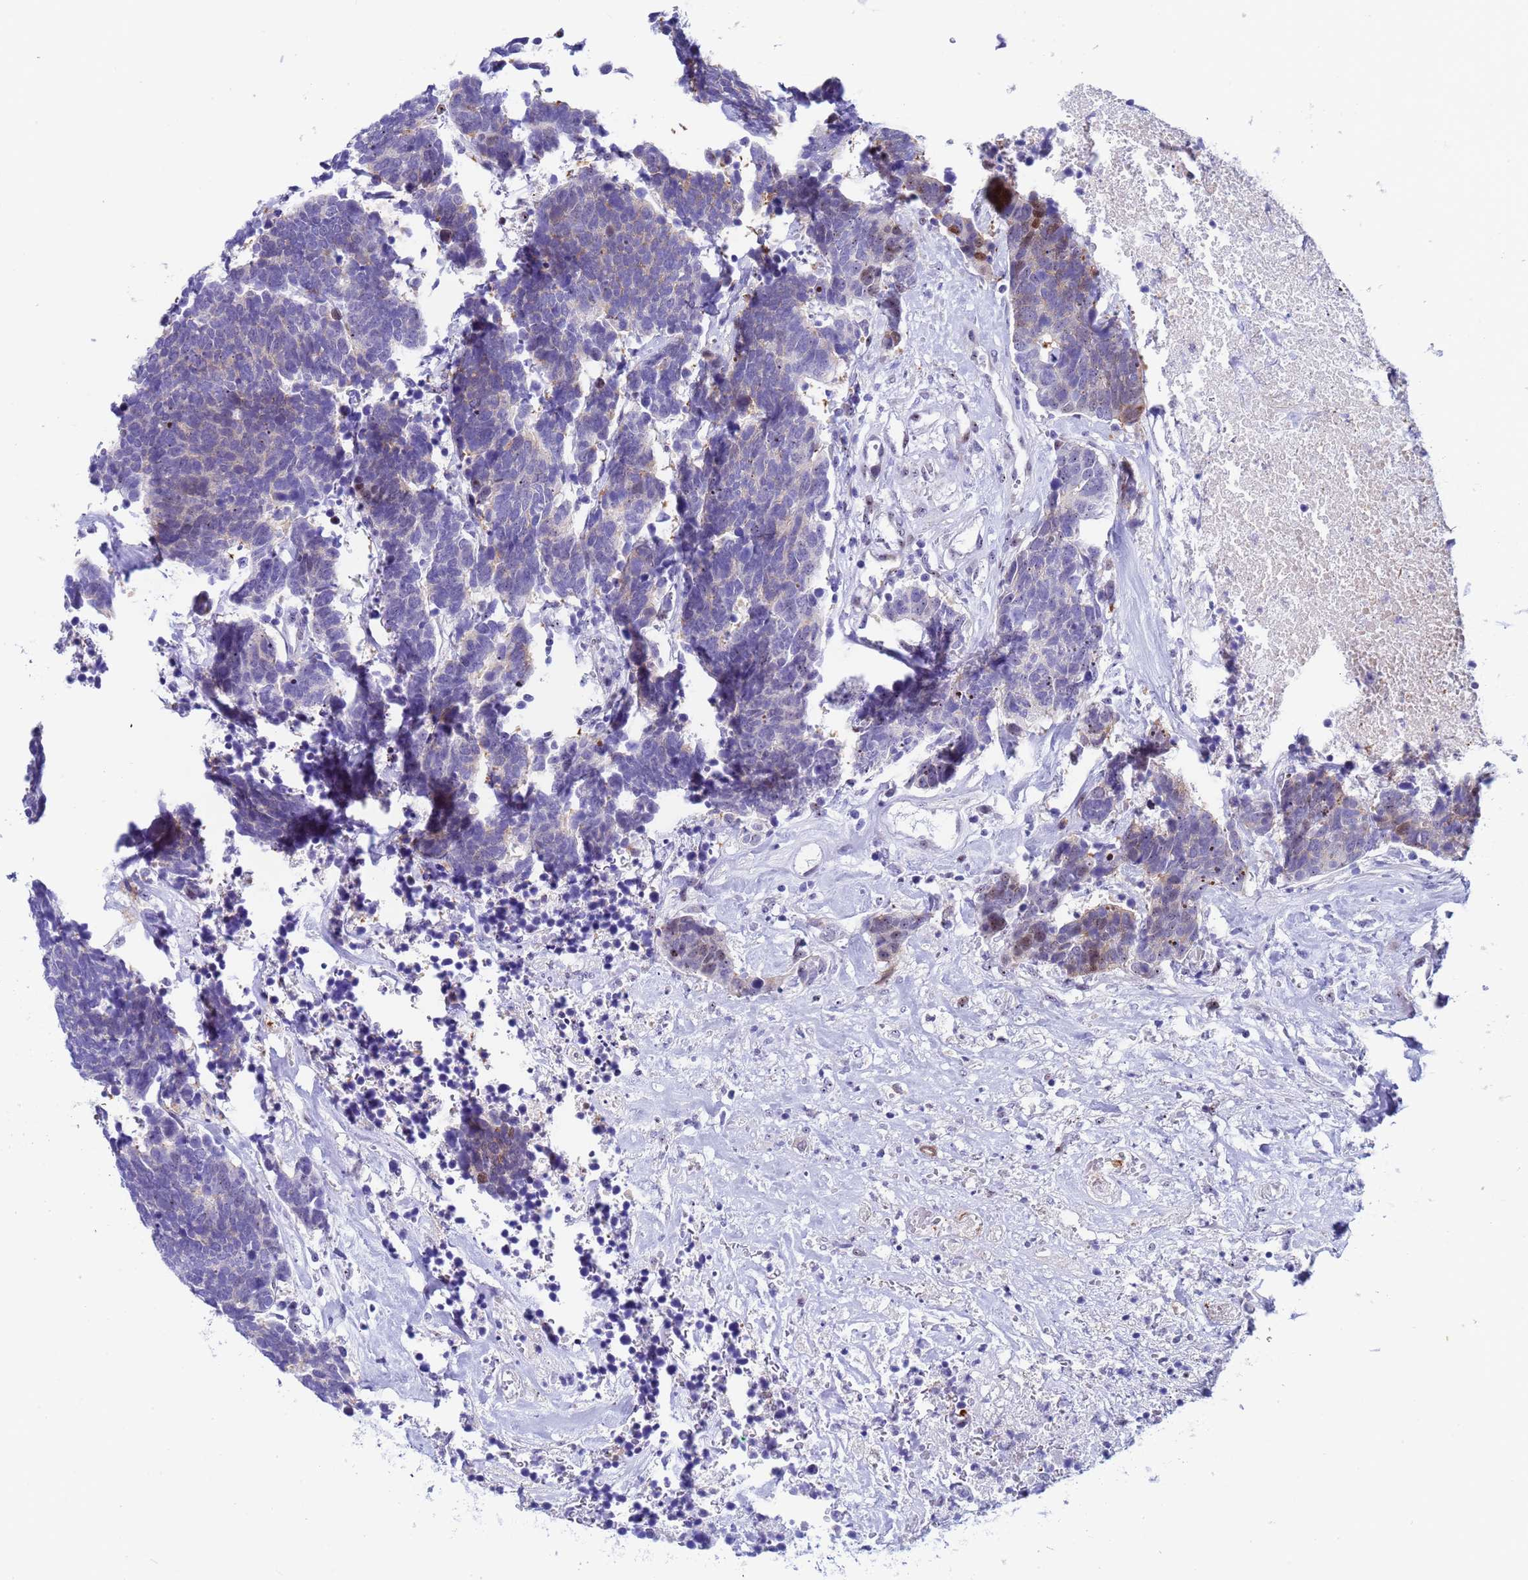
{"staining": {"intensity": "weak", "quantity": "<25%", "location": "cytoplasmic/membranous"}, "tissue": "carcinoid", "cell_type": "Tumor cells", "image_type": "cancer", "snomed": [{"axis": "morphology", "description": "Carcinoma, NOS"}, {"axis": "morphology", "description": "Carcinoid, malignant, NOS"}, {"axis": "topography", "description": "Urinary bladder"}], "caption": "This photomicrograph is of malignant carcinoid stained with immunohistochemistry (IHC) to label a protein in brown with the nuclei are counter-stained blue. There is no expression in tumor cells.", "gene": "POP5", "patient": {"sex": "male", "age": 57}}